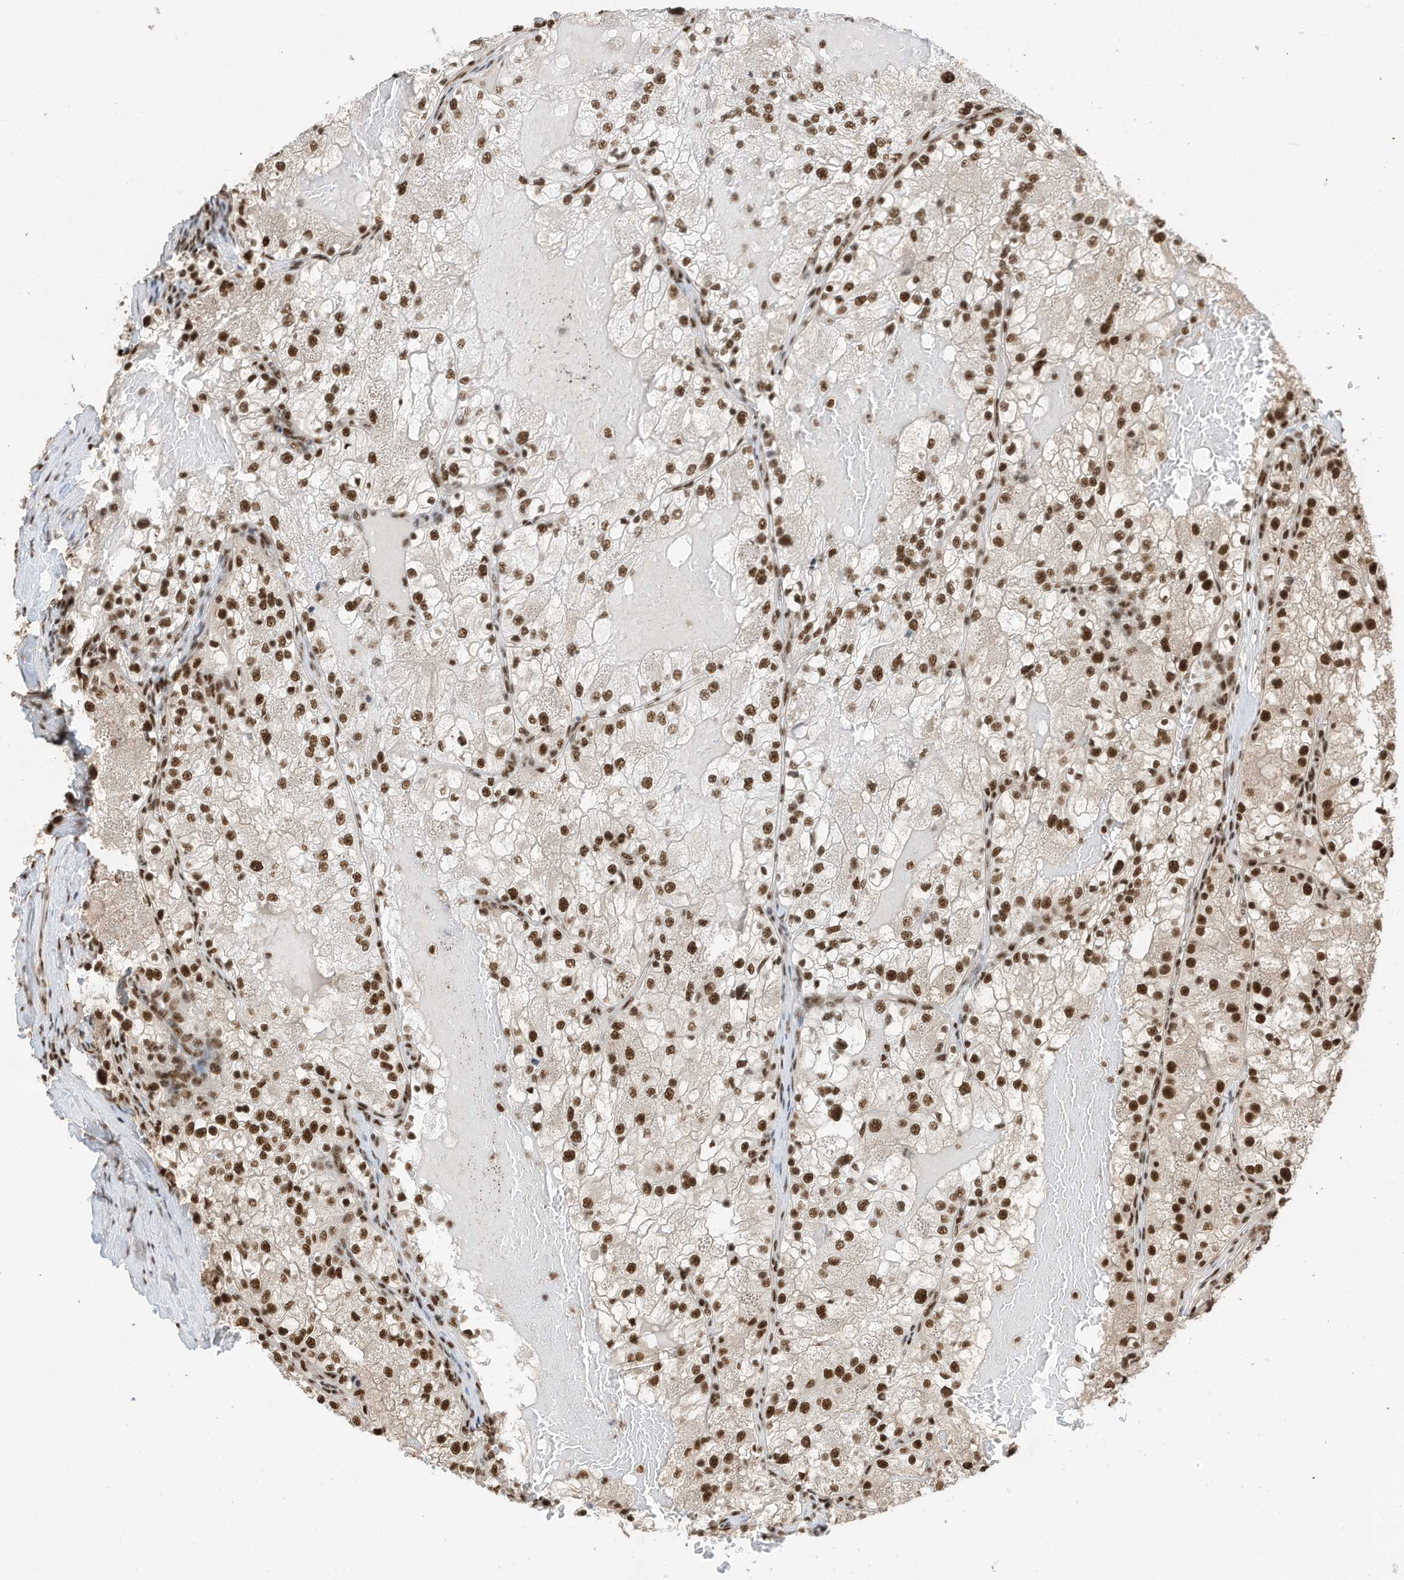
{"staining": {"intensity": "moderate", "quantity": ">75%", "location": "nuclear"}, "tissue": "renal cancer", "cell_type": "Tumor cells", "image_type": "cancer", "snomed": [{"axis": "morphology", "description": "Normal tissue, NOS"}, {"axis": "morphology", "description": "Adenocarcinoma, NOS"}, {"axis": "topography", "description": "Kidney"}], "caption": "Protein analysis of renal cancer tissue displays moderate nuclear positivity in approximately >75% of tumor cells.", "gene": "SF3A3", "patient": {"sex": "male", "age": 68}}